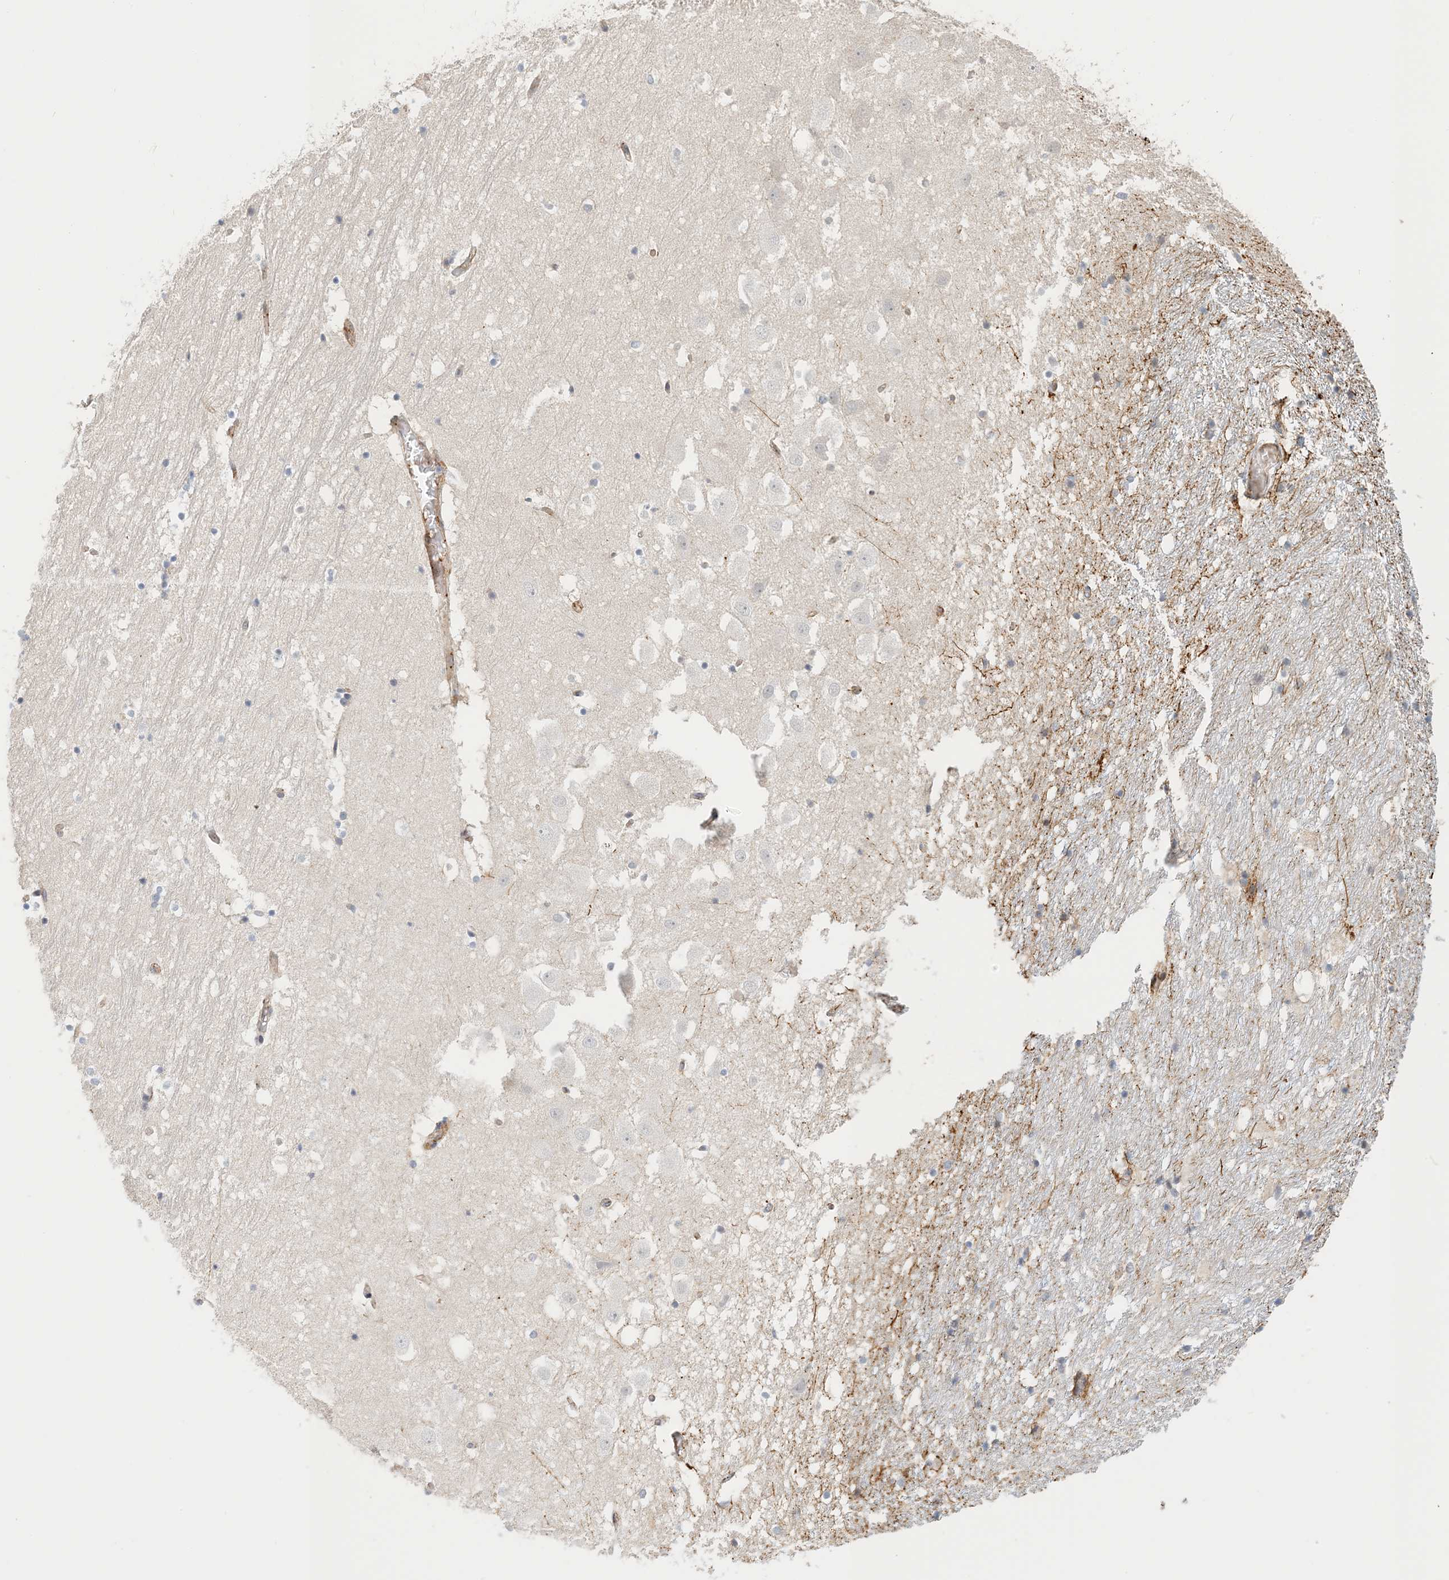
{"staining": {"intensity": "negative", "quantity": "none", "location": "none"}, "tissue": "hippocampus", "cell_type": "Glial cells", "image_type": "normal", "snomed": [{"axis": "morphology", "description": "Normal tissue, NOS"}, {"axis": "topography", "description": "Hippocampus"}], "caption": "Photomicrograph shows no significant protein staining in glial cells of benign hippocampus.", "gene": "MAPKBP1", "patient": {"sex": "female", "age": 52}}